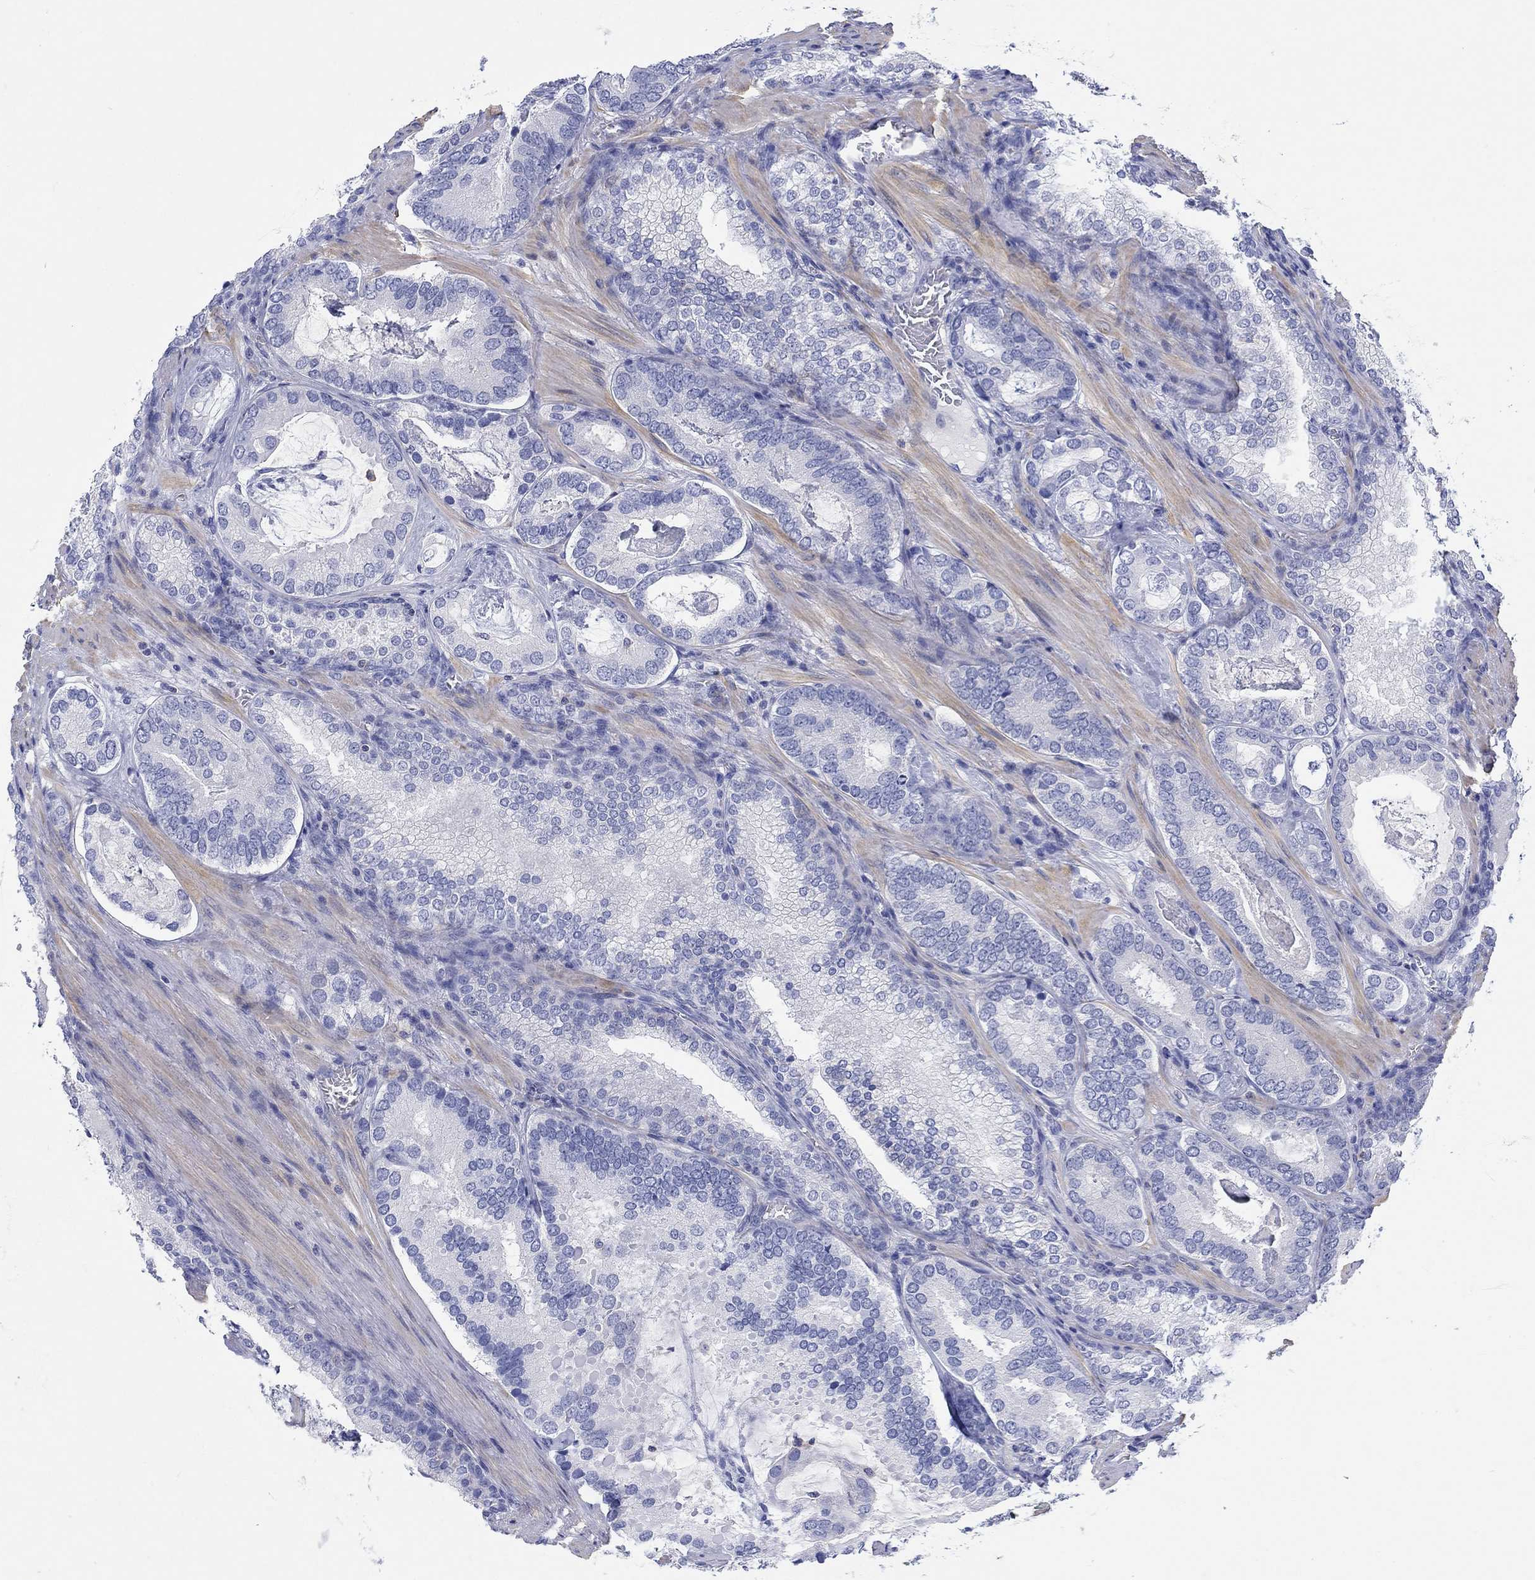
{"staining": {"intensity": "negative", "quantity": "none", "location": "none"}, "tissue": "prostate cancer", "cell_type": "Tumor cells", "image_type": "cancer", "snomed": [{"axis": "morphology", "description": "Adenocarcinoma, Low grade"}, {"axis": "topography", "description": "Prostate"}], "caption": "Tumor cells show no significant expression in prostate low-grade adenocarcinoma.", "gene": "PPIL6", "patient": {"sex": "male", "age": 60}}